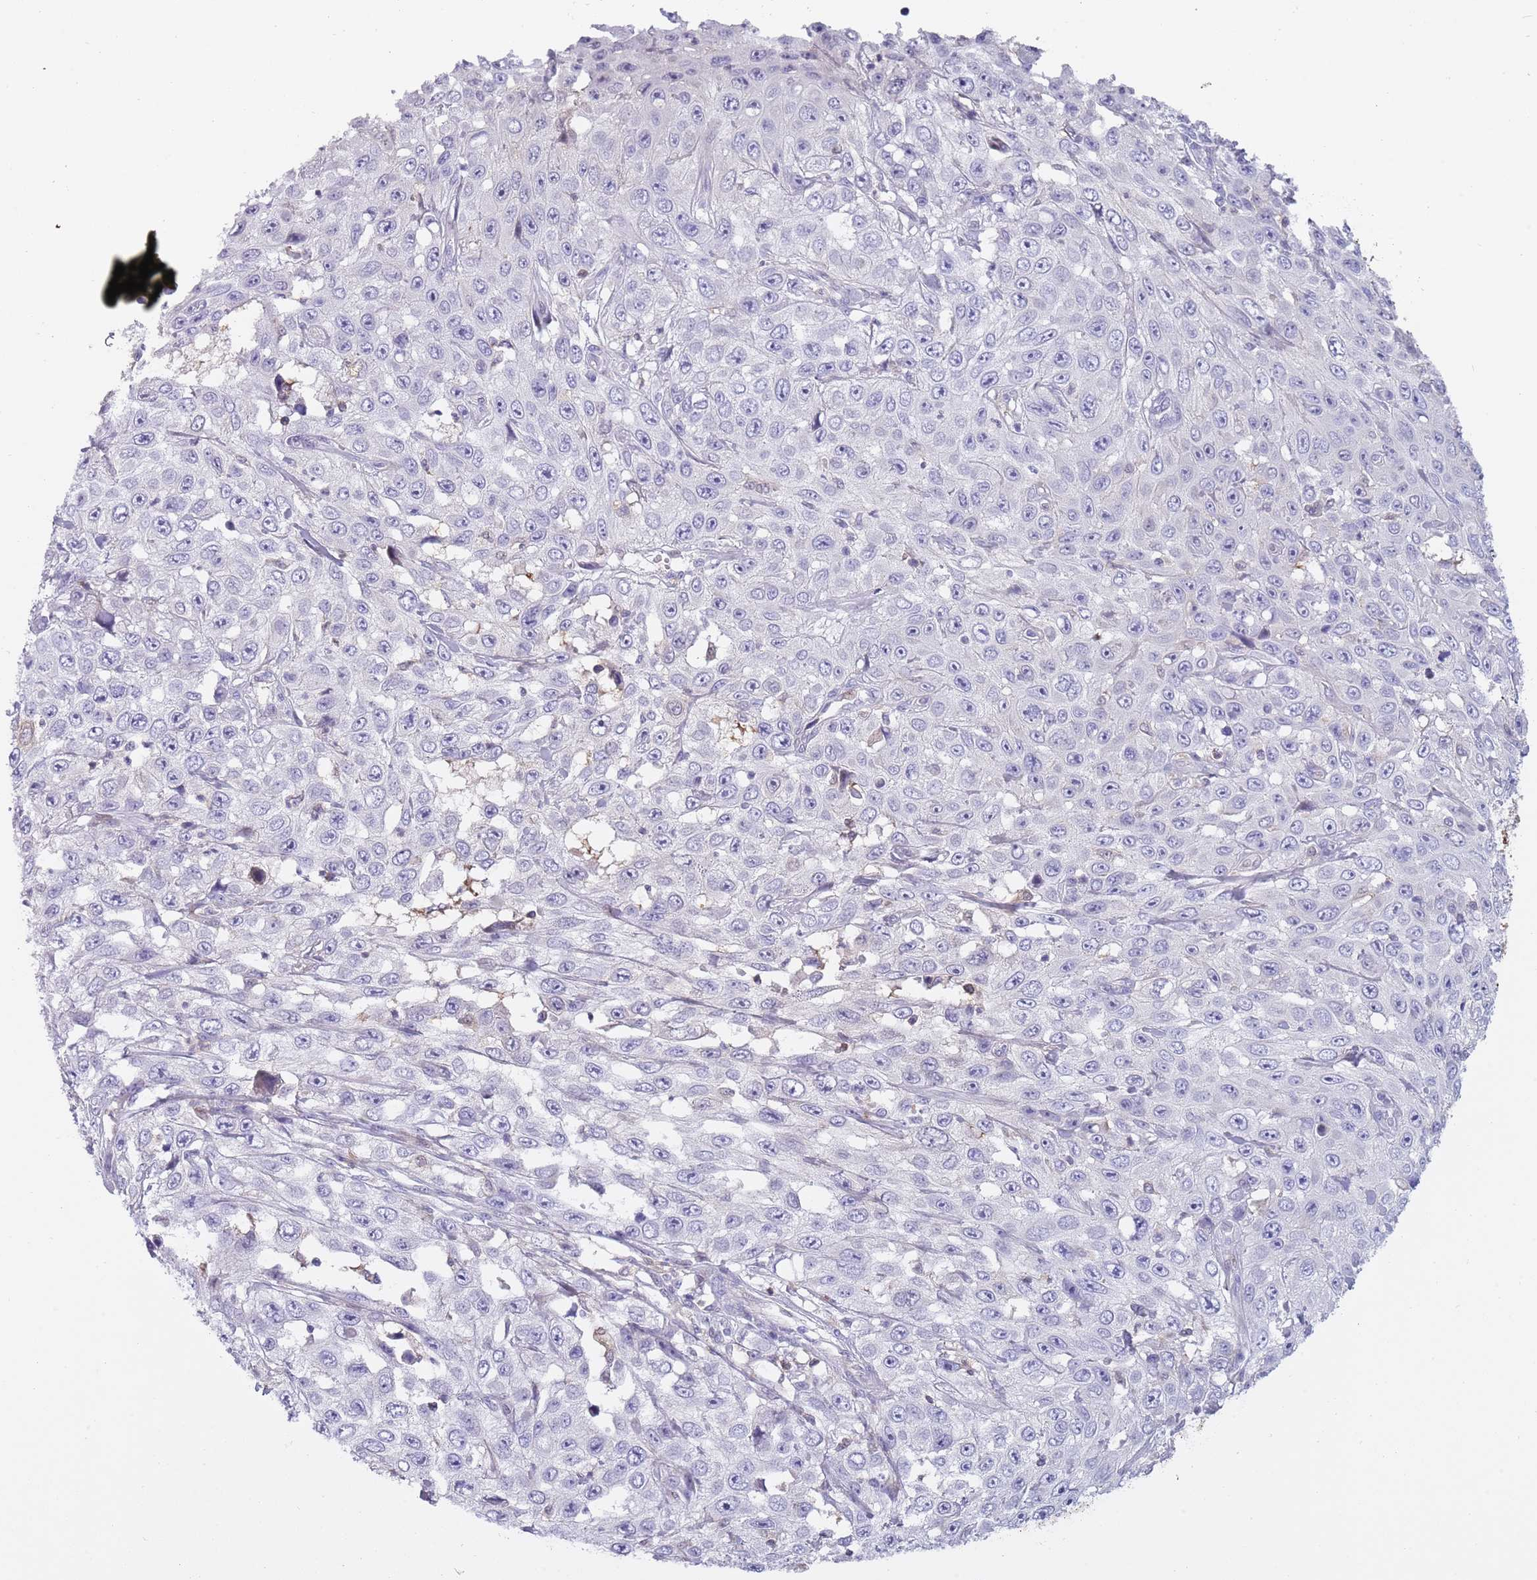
{"staining": {"intensity": "negative", "quantity": "none", "location": "none"}, "tissue": "skin cancer", "cell_type": "Tumor cells", "image_type": "cancer", "snomed": [{"axis": "morphology", "description": "Squamous cell carcinoma, NOS"}, {"axis": "topography", "description": "Skin"}], "caption": "Tumor cells show no significant staining in skin squamous cell carcinoma. (DAB immunohistochemistry visualized using brightfield microscopy, high magnification).", "gene": "NBPF6", "patient": {"sex": "male", "age": 82}}